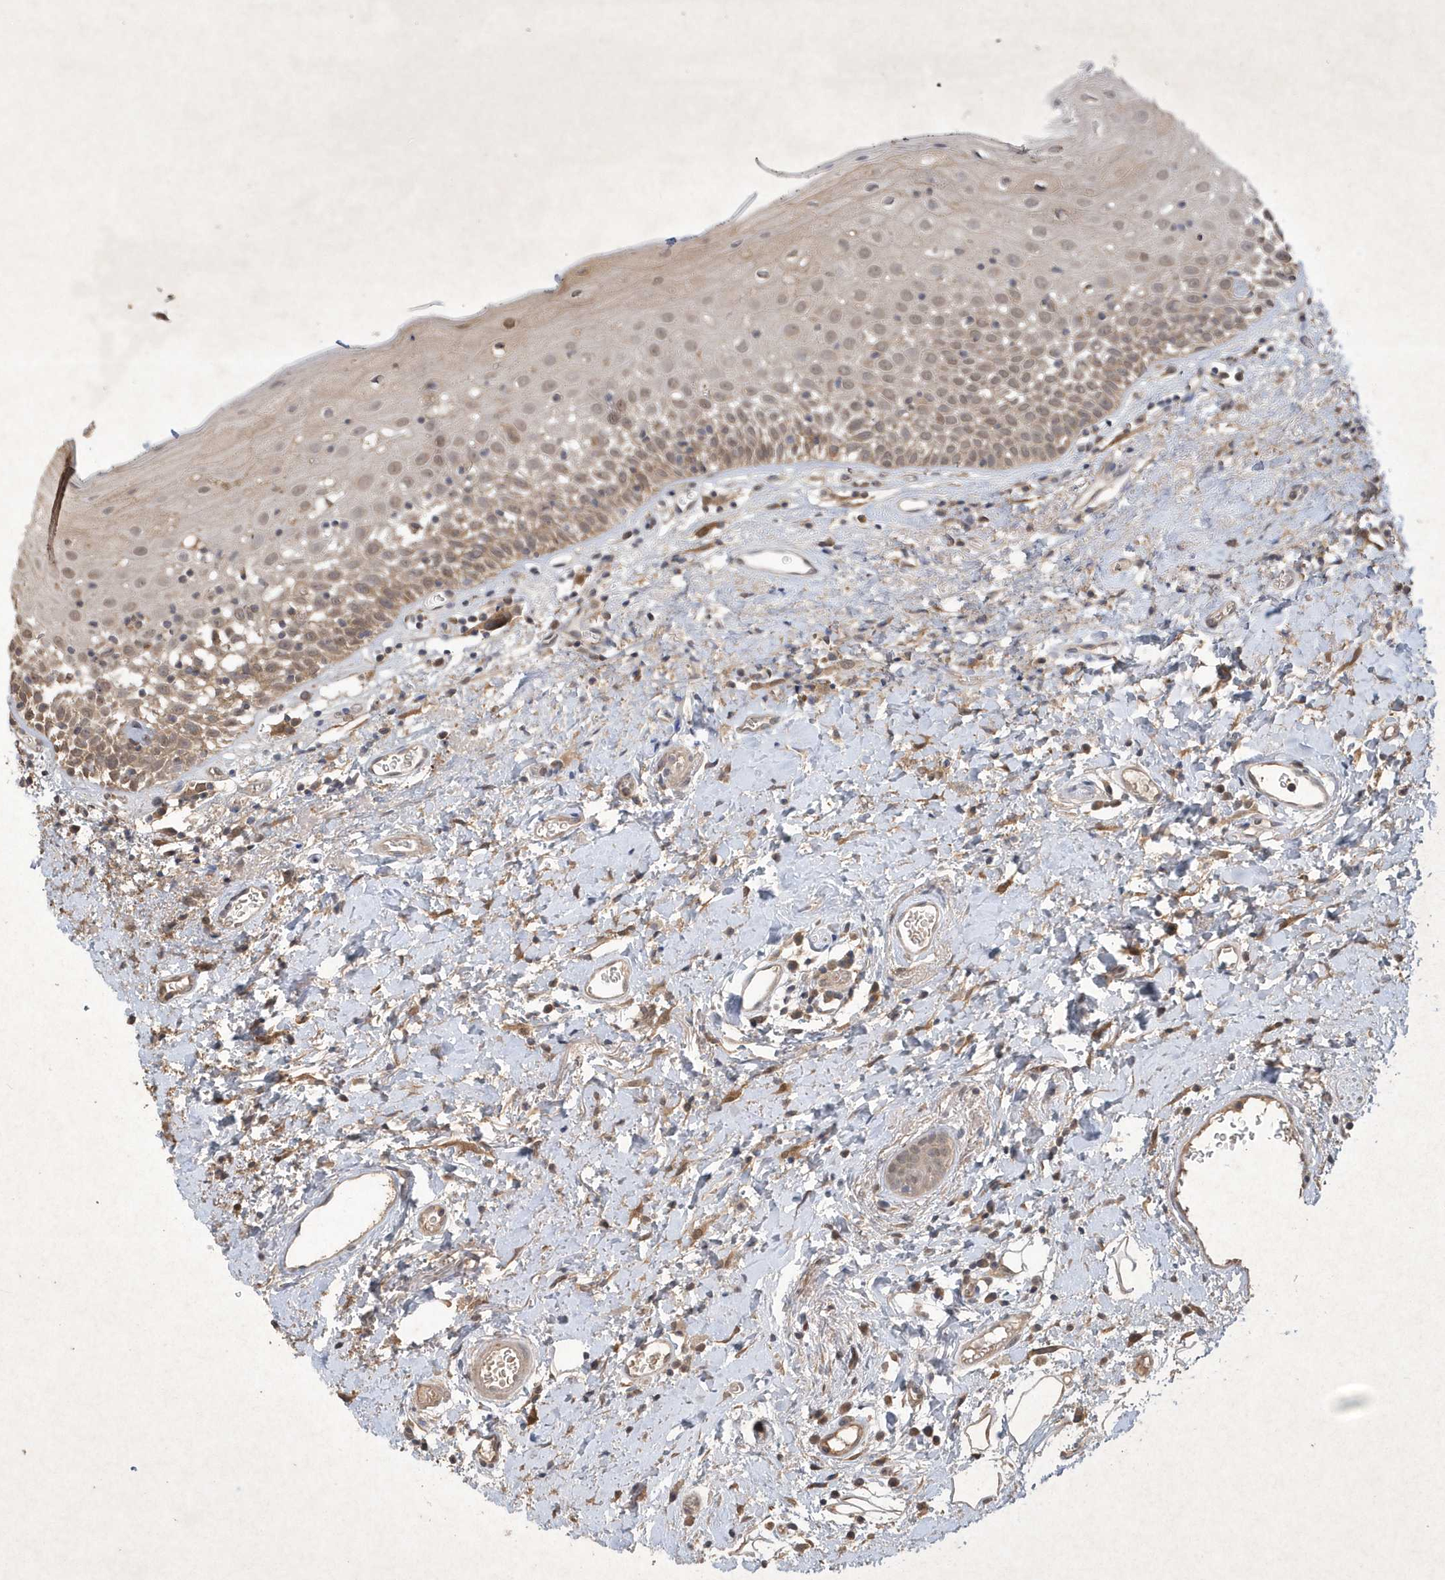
{"staining": {"intensity": "weak", "quantity": "<25%", "location": "cytoplasmic/membranous,nuclear"}, "tissue": "oral mucosa", "cell_type": "Squamous epithelial cells", "image_type": "normal", "snomed": [{"axis": "morphology", "description": "Normal tissue, NOS"}, {"axis": "topography", "description": "Oral tissue"}], "caption": "Squamous epithelial cells show no significant protein staining in normal oral mucosa. The staining is performed using DAB brown chromogen with nuclei counter-stained in using hematoxylin.", "gene": "AKR7A2", "patient": {"sex": "male", "age": 74}}